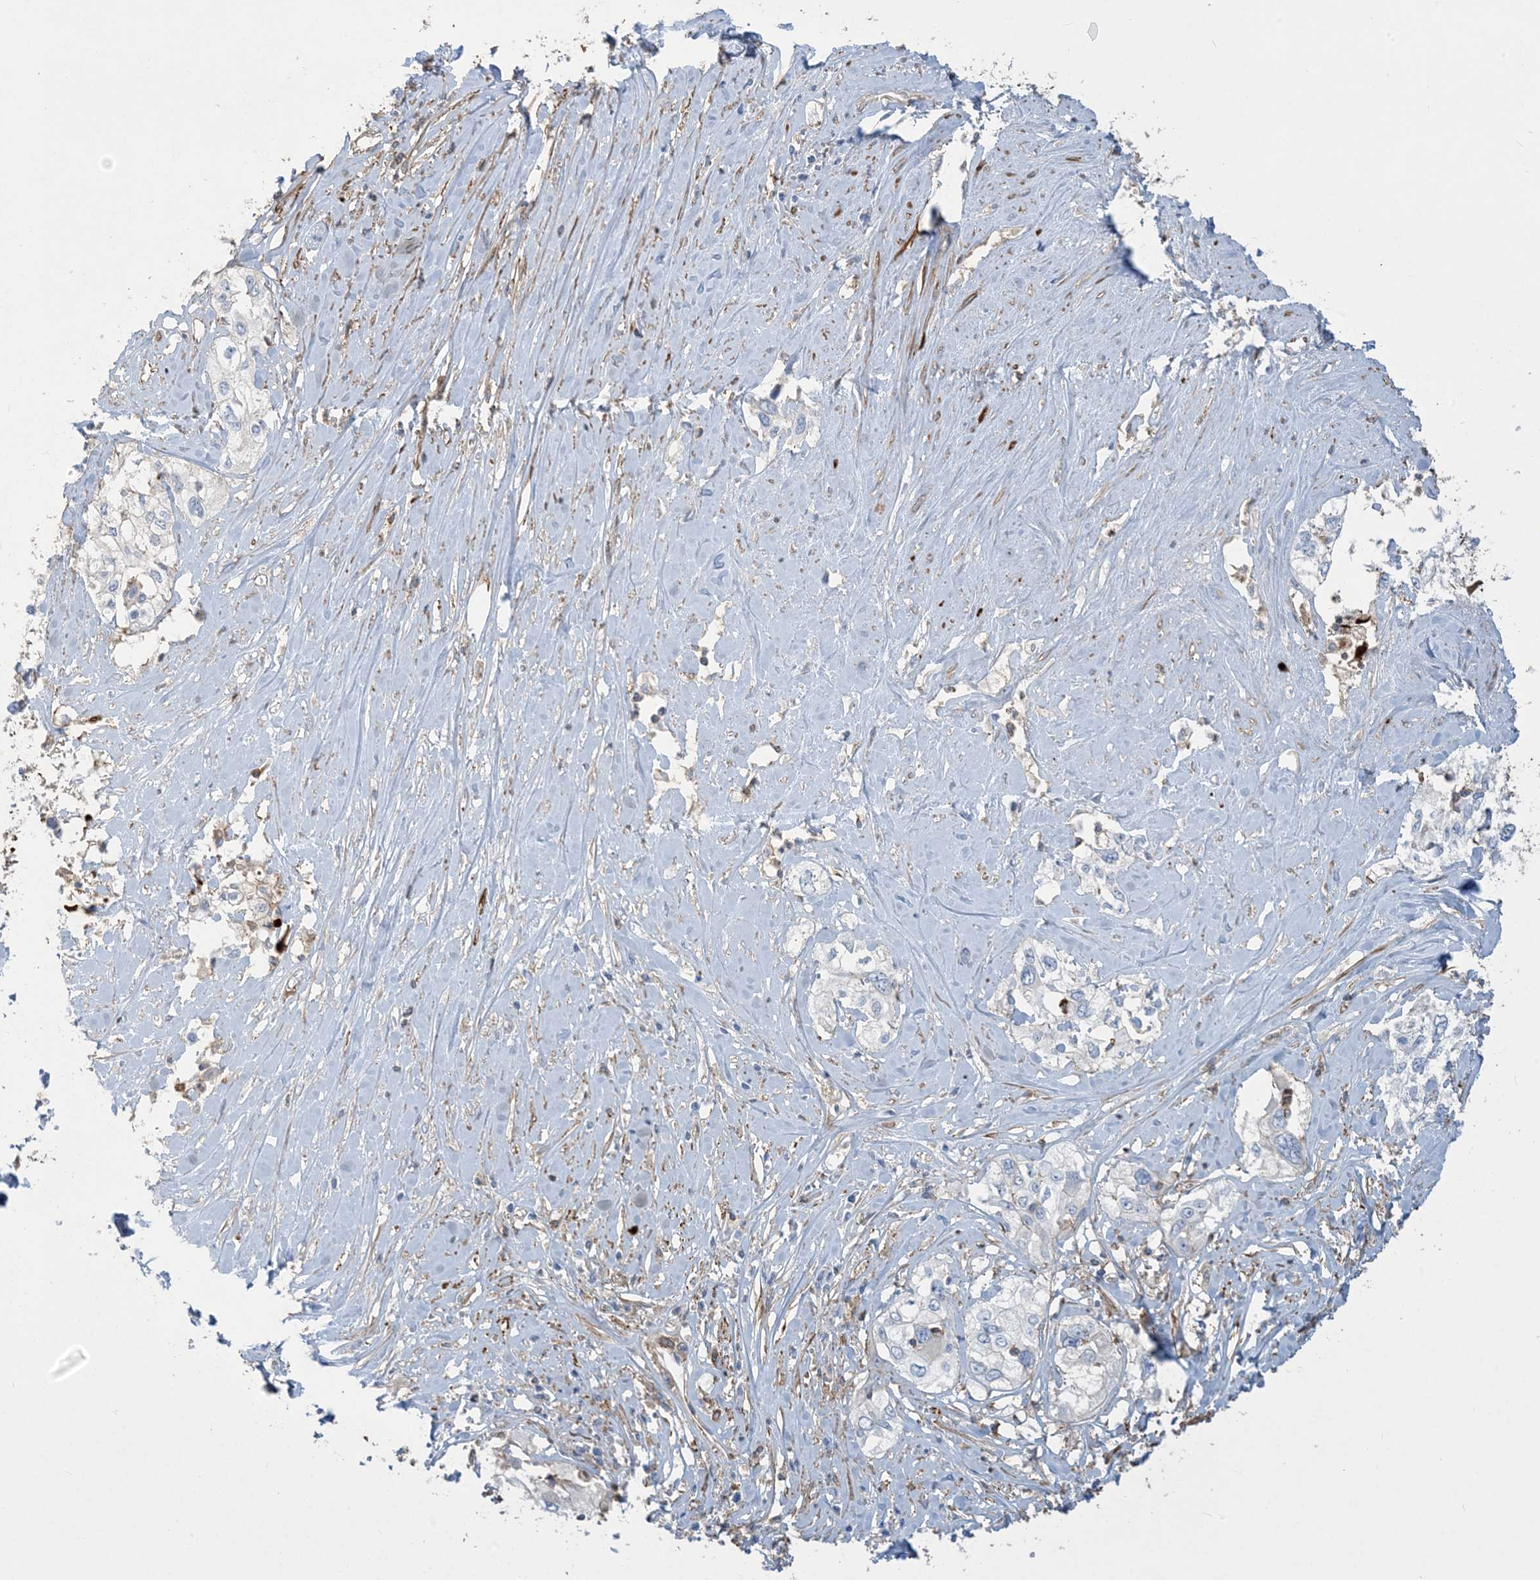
{"staining": {"intensity": "negative", "quantity": "none", "location": "none"}, "tissue": "cervical cancer", "cell_type": "Tumor cells", "image_type": "cancer", "snomed": [{"axis": "morphology", "description": "Squamous cell carcinoma, NOS"}, {"axis": "topography", "description": "Cervix"}], "caption": "High power microscopy photomicrograph of an immunohistochemistry micrograph of squamous cell carcinoma (cervical), revealing no significant expression in tumor cells.", "gene": "GTF3C2", "patient": {"sex": "female", "age": 31}}